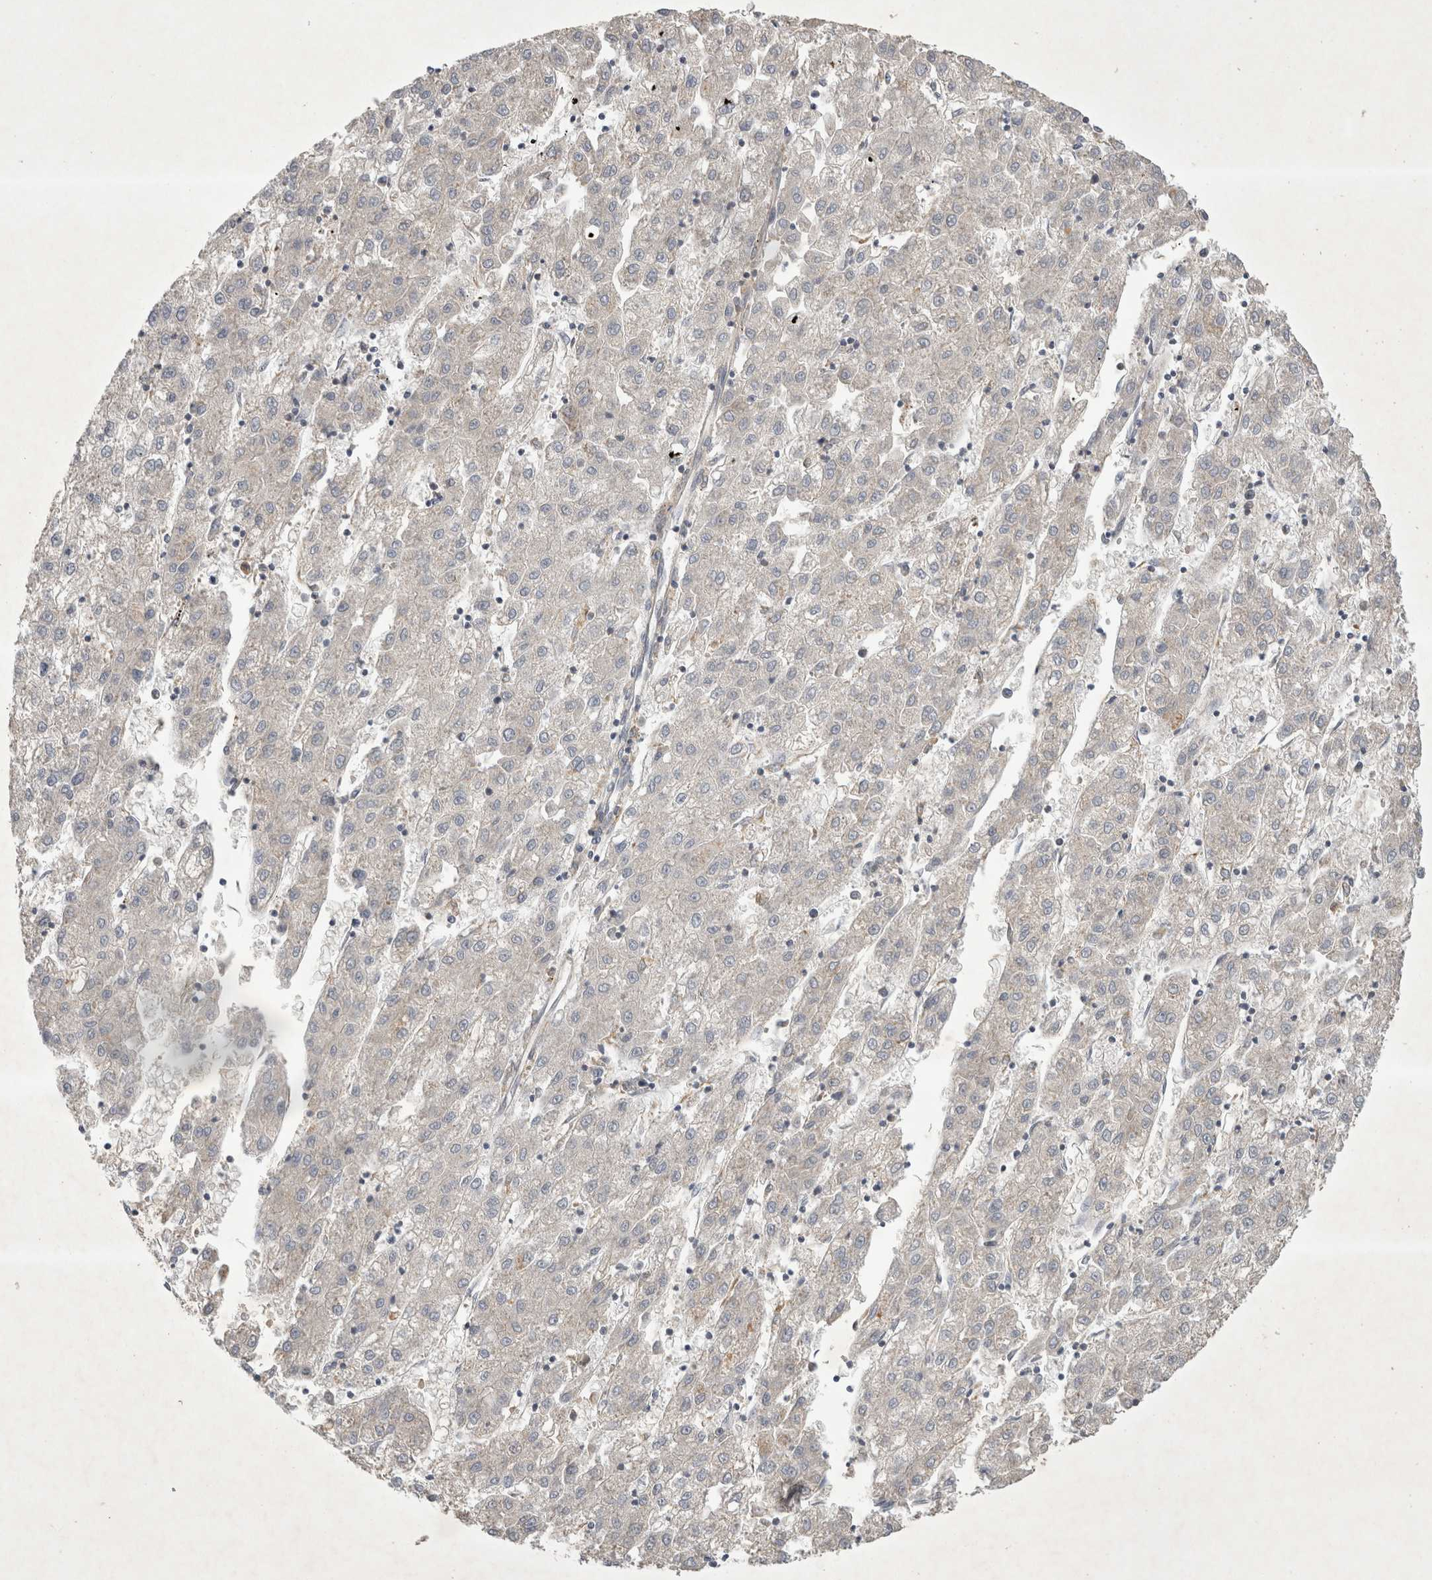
{"staining": {"intensity": "negative", "quantity": "none", "location": "none"}, "tissue": "liver cancer", "cell_type": "Tumor cells", "image_type": "cancer", "snomed": [{"axis": "morphology", "description": "Carcinoma, Hepatocellular, NOS"}, {"axis": "topography", "description": "Liver"}], "caption": "Human liver cancer stained for a protein using immunohistochemistry (IHC) shows no expression in tumor cells.", "gene": "SRD5A3", "patient": {"sex": "male", "age": 72}}